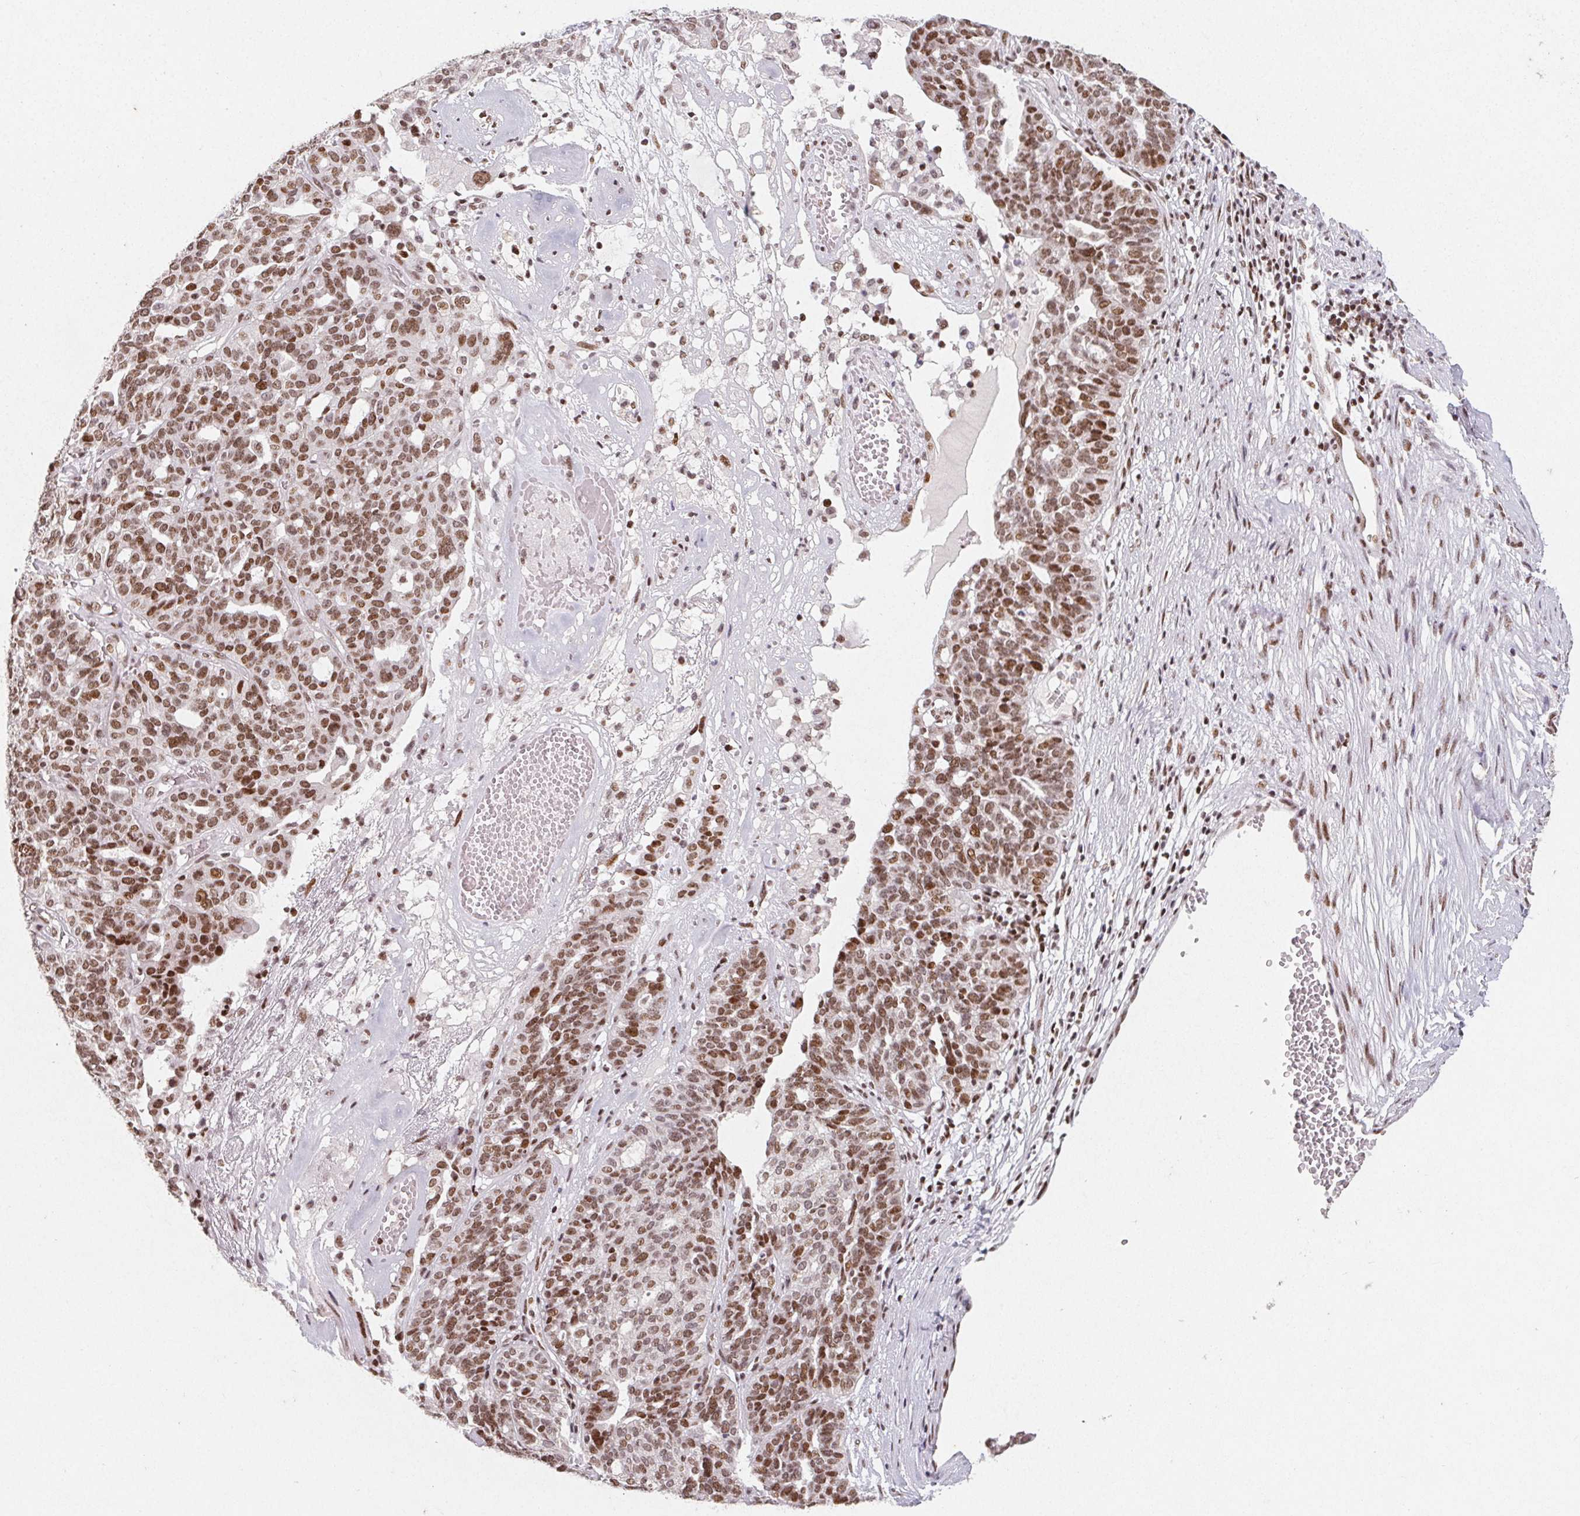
{"staining": {"intensity": "strong", "quantity": "25%-75%", "location": "nuclear"}, "tissue": "ovarian cancer", "cell_type": "Tumor cells", "image_type": "cancer", "snomed": [{"axis": "morphology", "description": "Cystadenocarcinoma, serous, NOS"}, {"axis": "topography", "description": "Ovary"}], "caption": "Tumor cells exhibit strong nuclear positivity in approximately 25%-75% of cells in ovarian cancer (serous cystadenocarcinoma).", "gene": "KMT2A", "patient": {"sex": "female", "age": 59}}